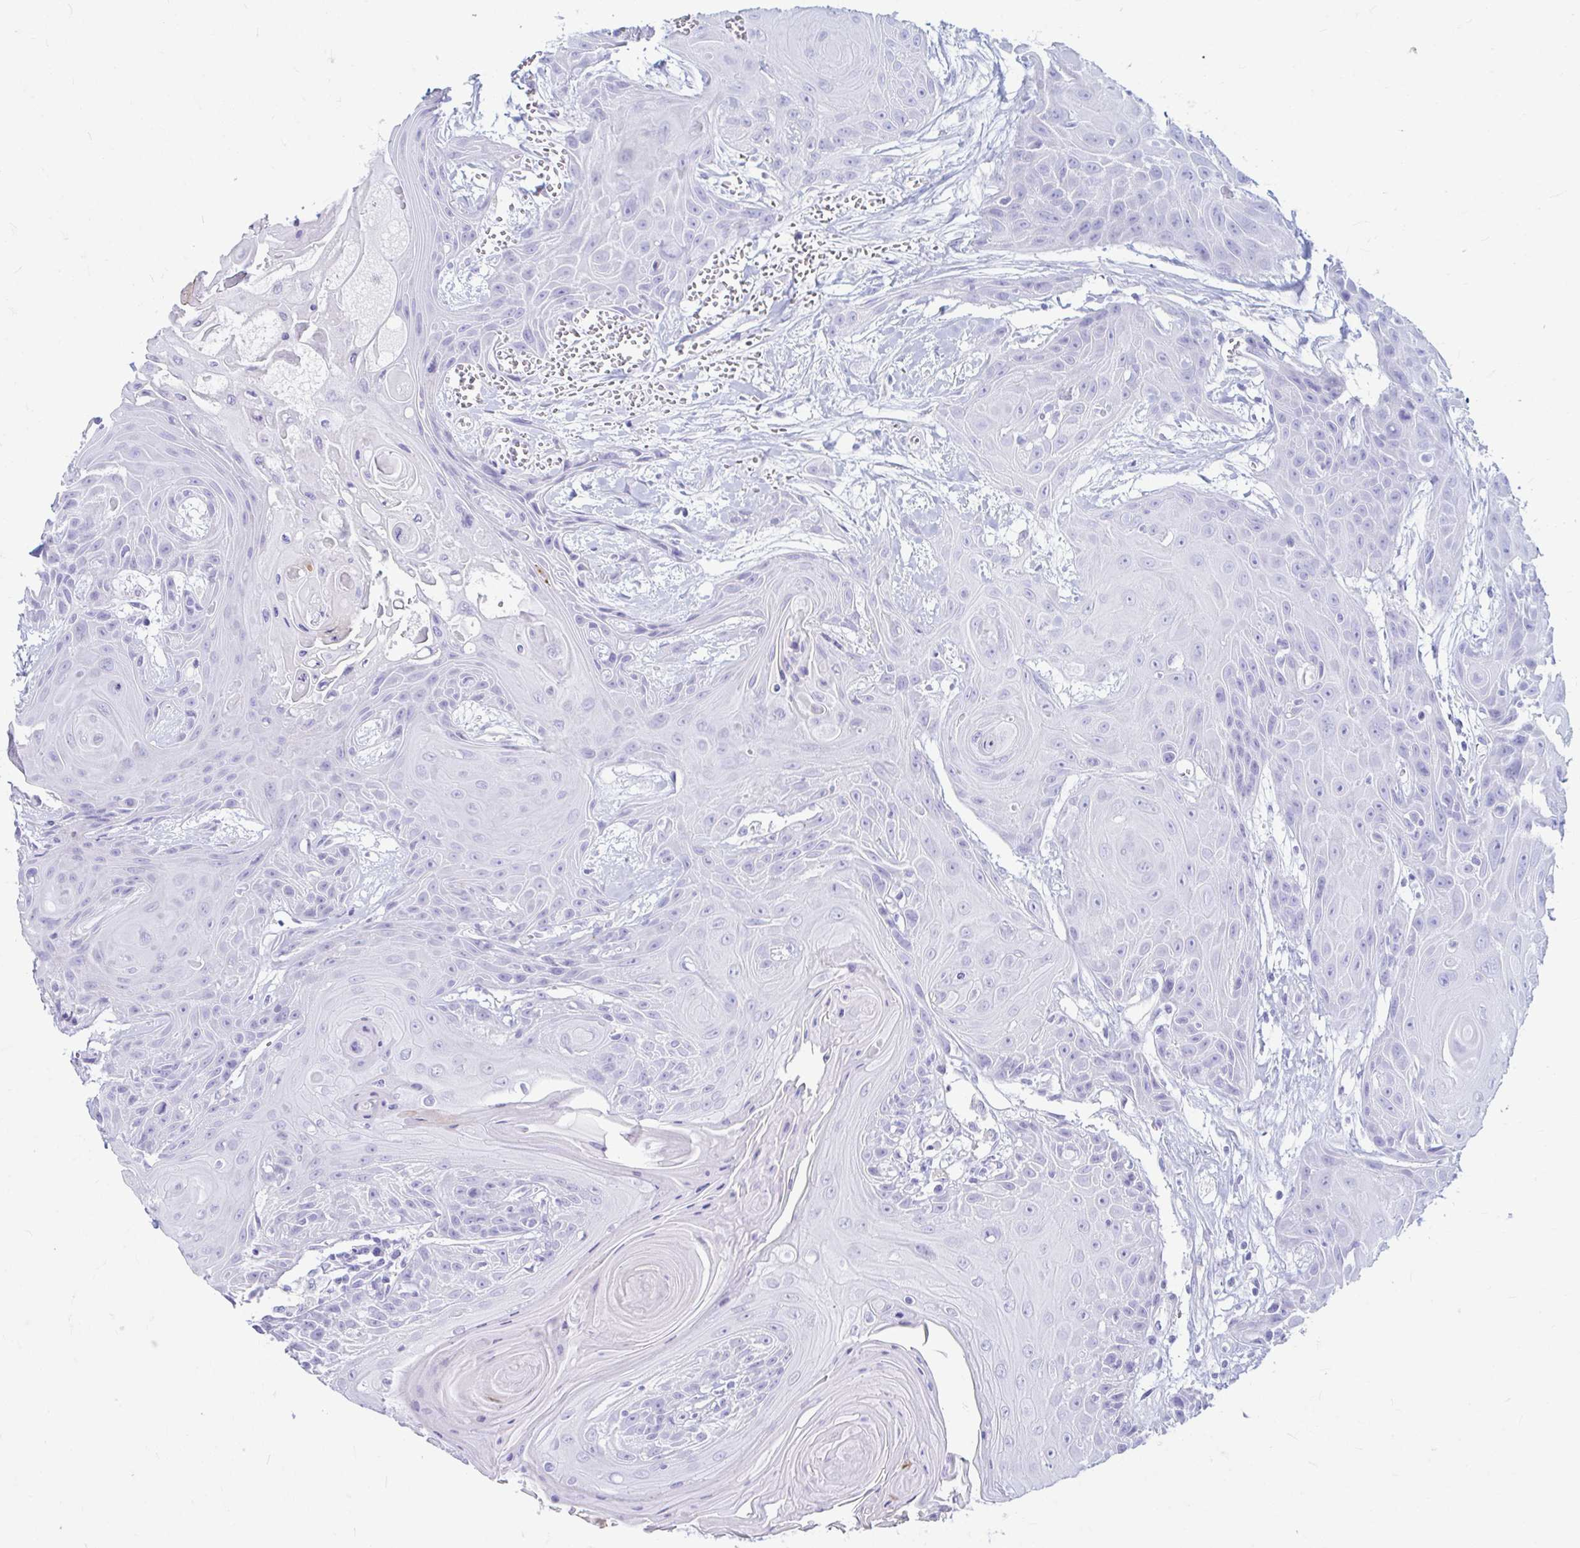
{"staining": {"intensity": "negative", "quantity": "none", "location": "none"}, "tissue": "head and neck cancer", "cell_type": "Tumor cells", "image_type": "cancer", "snomed": [{"axis": "morphology", "description": "Squamous cell carcinoma, NOS"}, {"axis": "topography", "description": "Head-Neck"}], "caption": "There is no significant staining in tumor cells of squamous cell carcinoma (head and neck).", "gene": "ERICH6", "patient": {"sex": "female", "age": 73}}